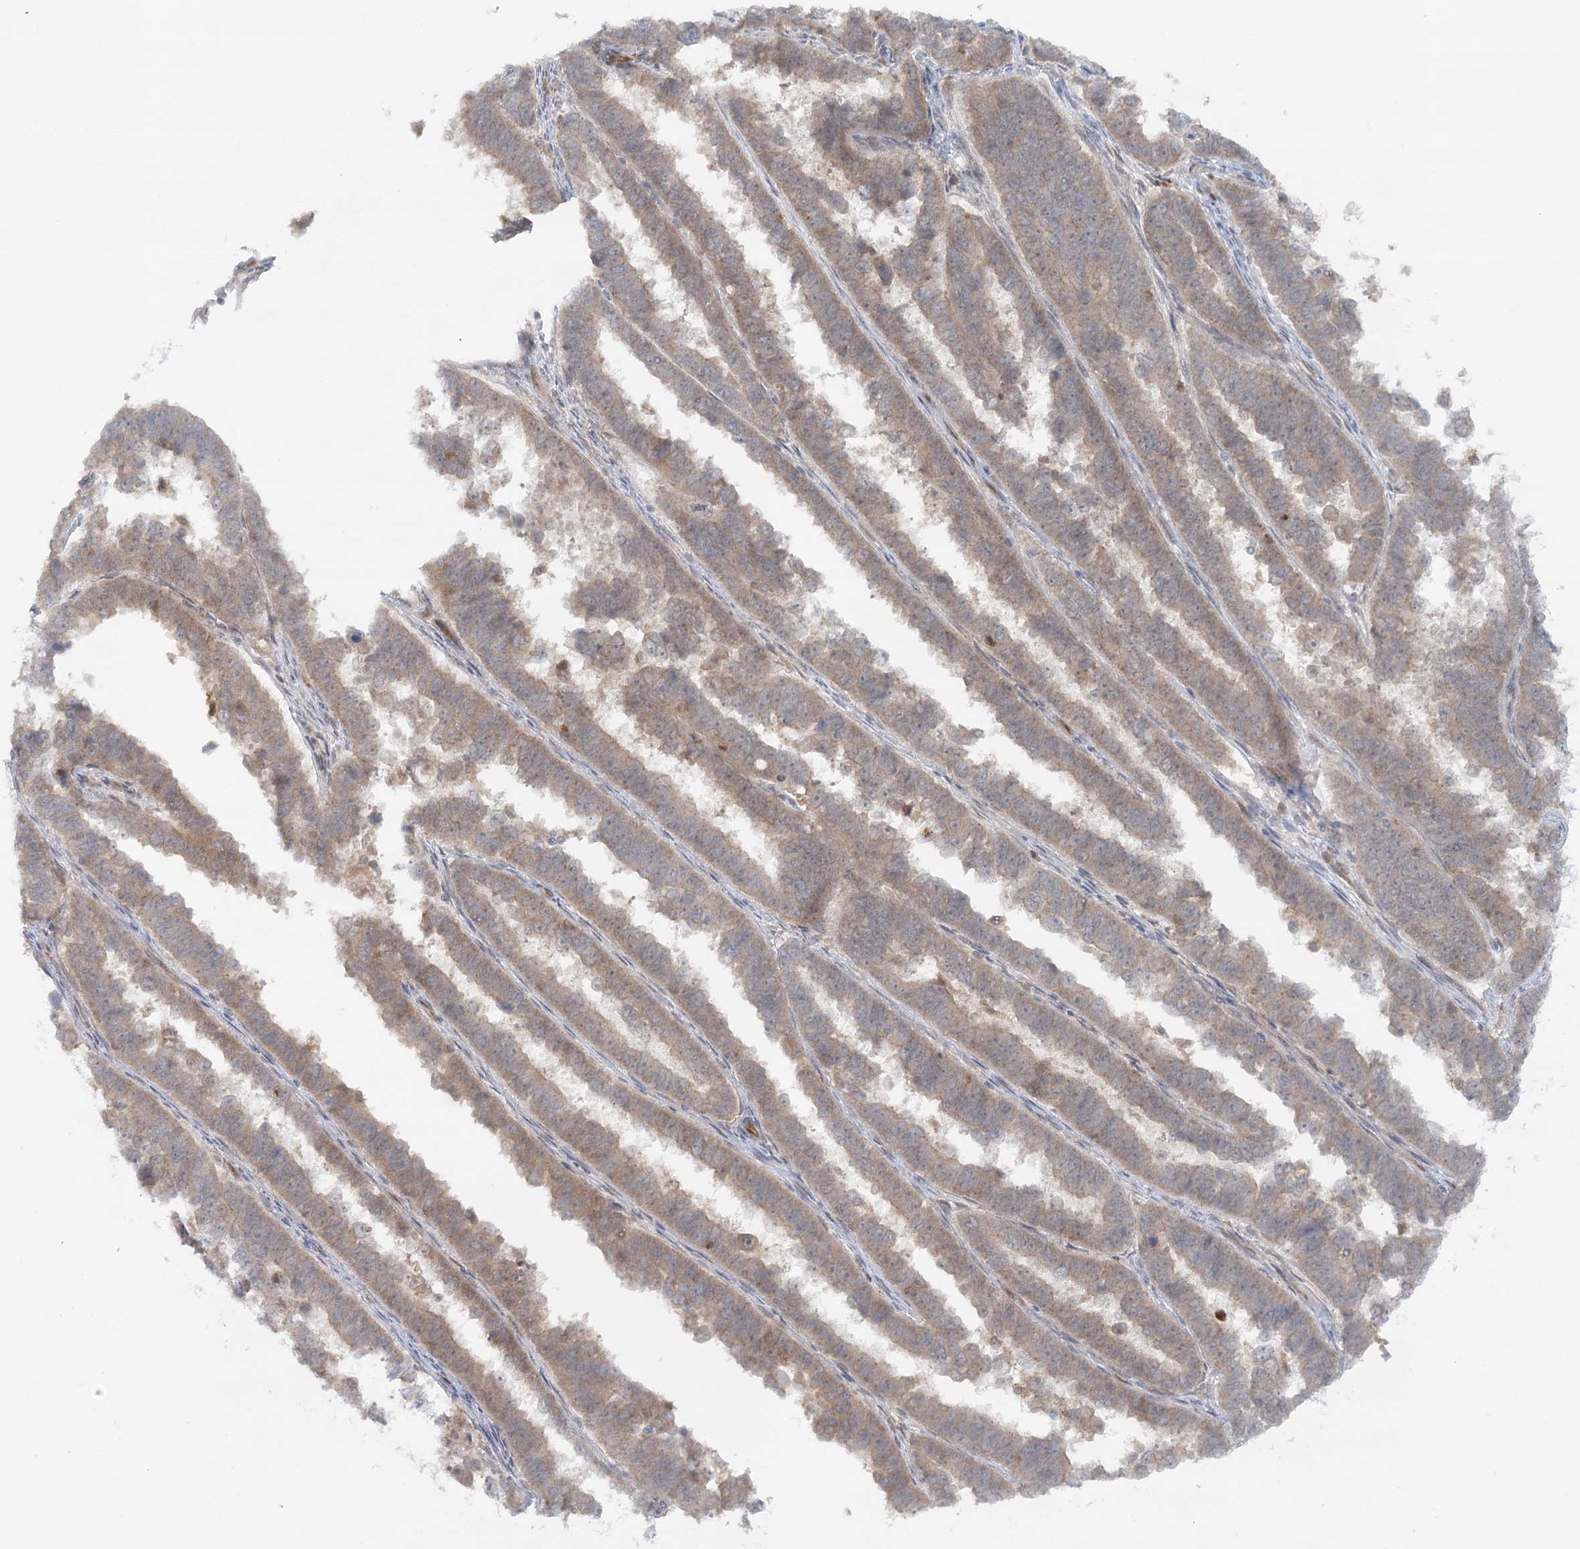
{"staining": {"intensity": "moderate", "quantity": "25%-75%", "location": "cytoplasmic/membranous"}, "tissue": "endometrial cancer", "cell_type": "Tumor cells", "image_type": "cancer", "snomed": [{"axis": "morphology", "description": "Adenocarcinoma, NOS"}, {"axis": "topography", "description": "Endometrium"}], "caption": "The image shows staining of endometrial cancer, revealing moderate cytoplasmic/membranous protein positivity (brown color) within tumor cells.", "gene": "GBE1", "patient": {"sex": "female", "age": 75}}